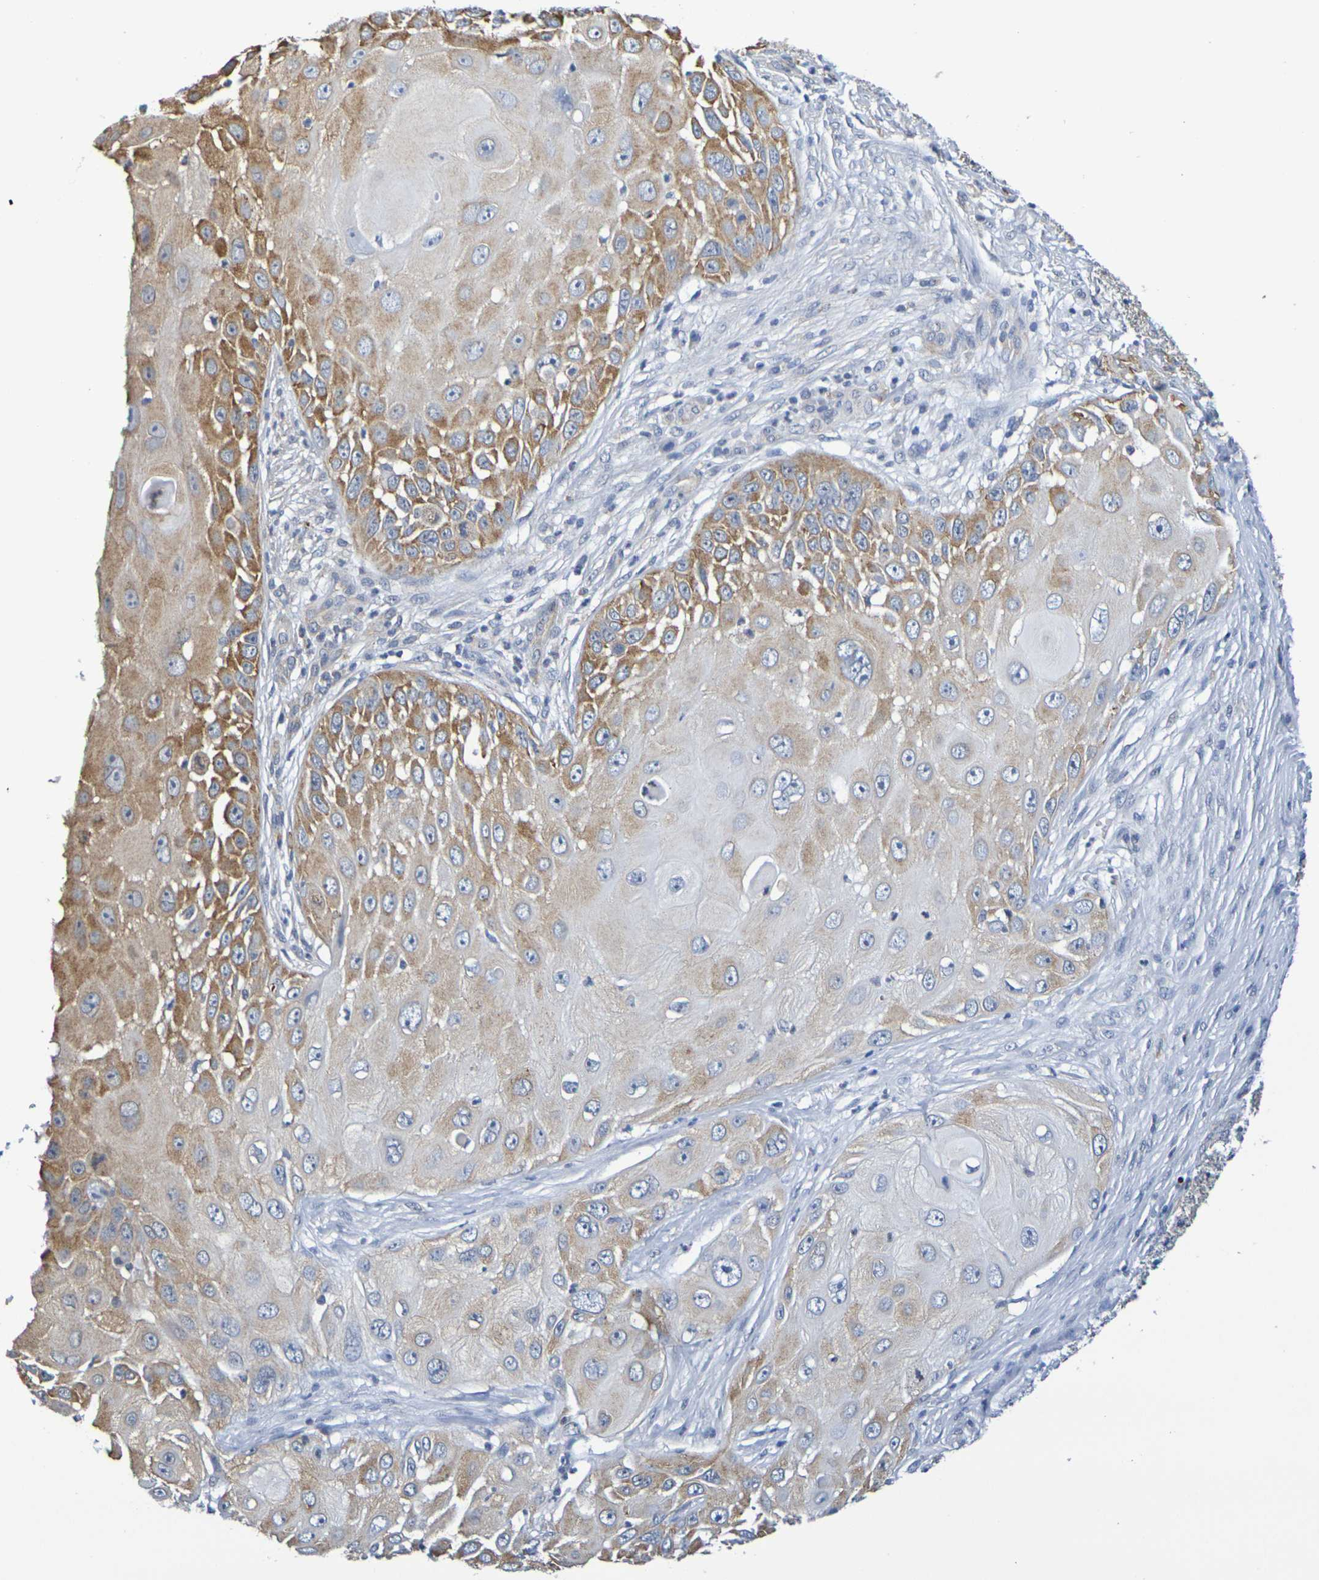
{"staining": {"intensity": "moderate", "quantity": "25%-75%", "location": "cytoplasmic/membranous"}, "tissue": "skin cancer", "cell_type": "Tumor cells", "image_type": "cancer", "snomed": [{"axis": "morphology", "description": "Squamous cell carcinoma, NOS"}, {"axis": "topography", "description": "Skin"}], "caption": "There is medium levels of moderate cytoplasmic/membranous positivity in tumor cells of skin cancer (squamous cell carcinoma), as demonstrated by immunohistochemical staining (brown color).", "gene": "CHRNB1", "patient": {"sex": "female", "age": 44}}